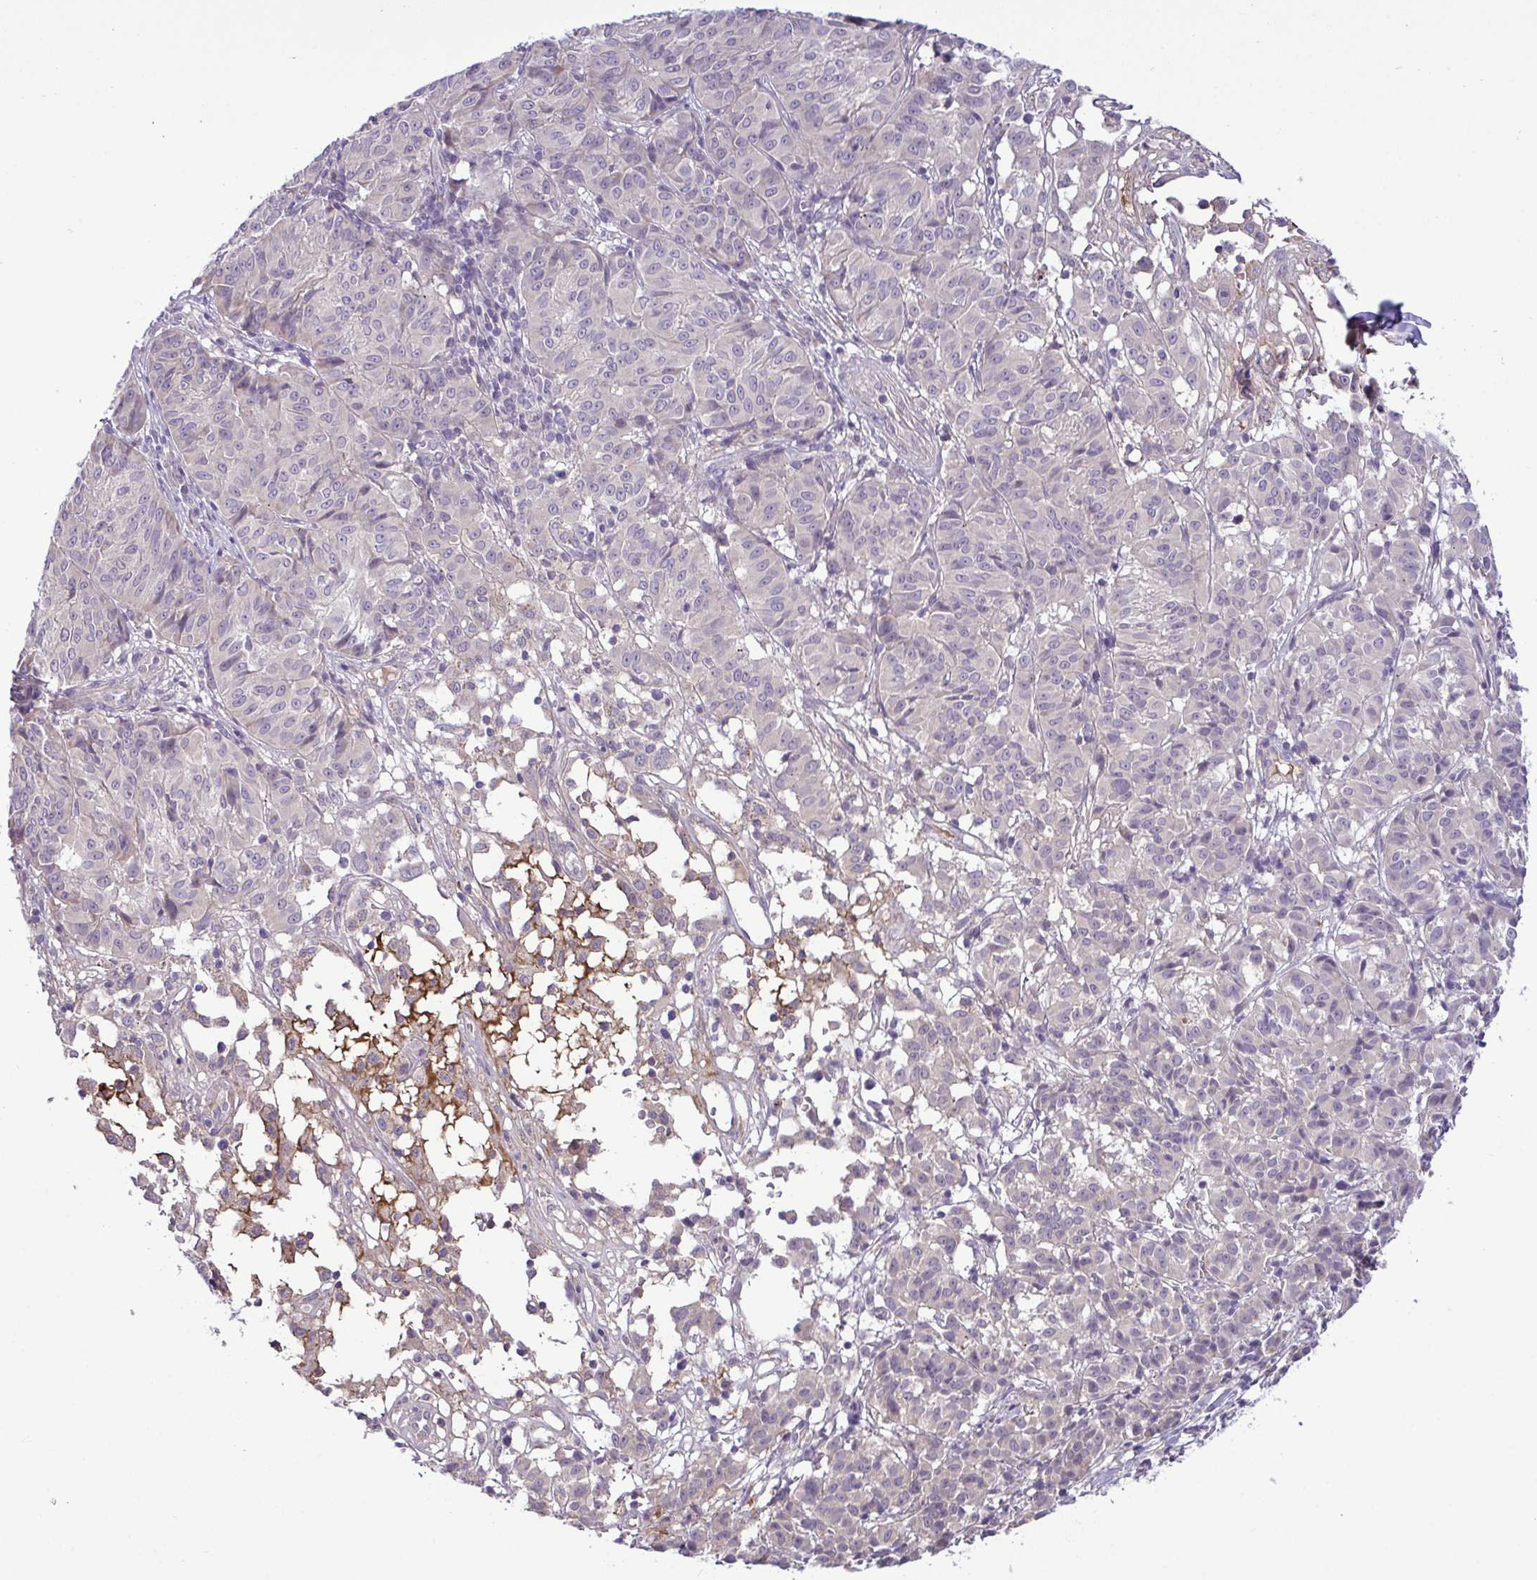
{"staining": {"intensity": "negative", "quantity": "none", "location": "none"}, "tissue": "melanoma", "cell_type": "Tumor cells", "image_type": "cancer", "snomed": [{"axis": "morphology", "description": "Malignant melanoma, NOS"}, {"axis": "topography", "description": "Skin"}], "caption": "An immunohistochemistry (IHC) photomicrograph of malignant melanoma is shown. There is no staining in tumor cells of malignant melanoma. (DAB (3,3'-diaminobenzidine) immunohistochemistry visualized using brightfield microscopy, high magnification).", "gene": "SYNPO2L", "patient": {"sex": "female", "age": 72}}